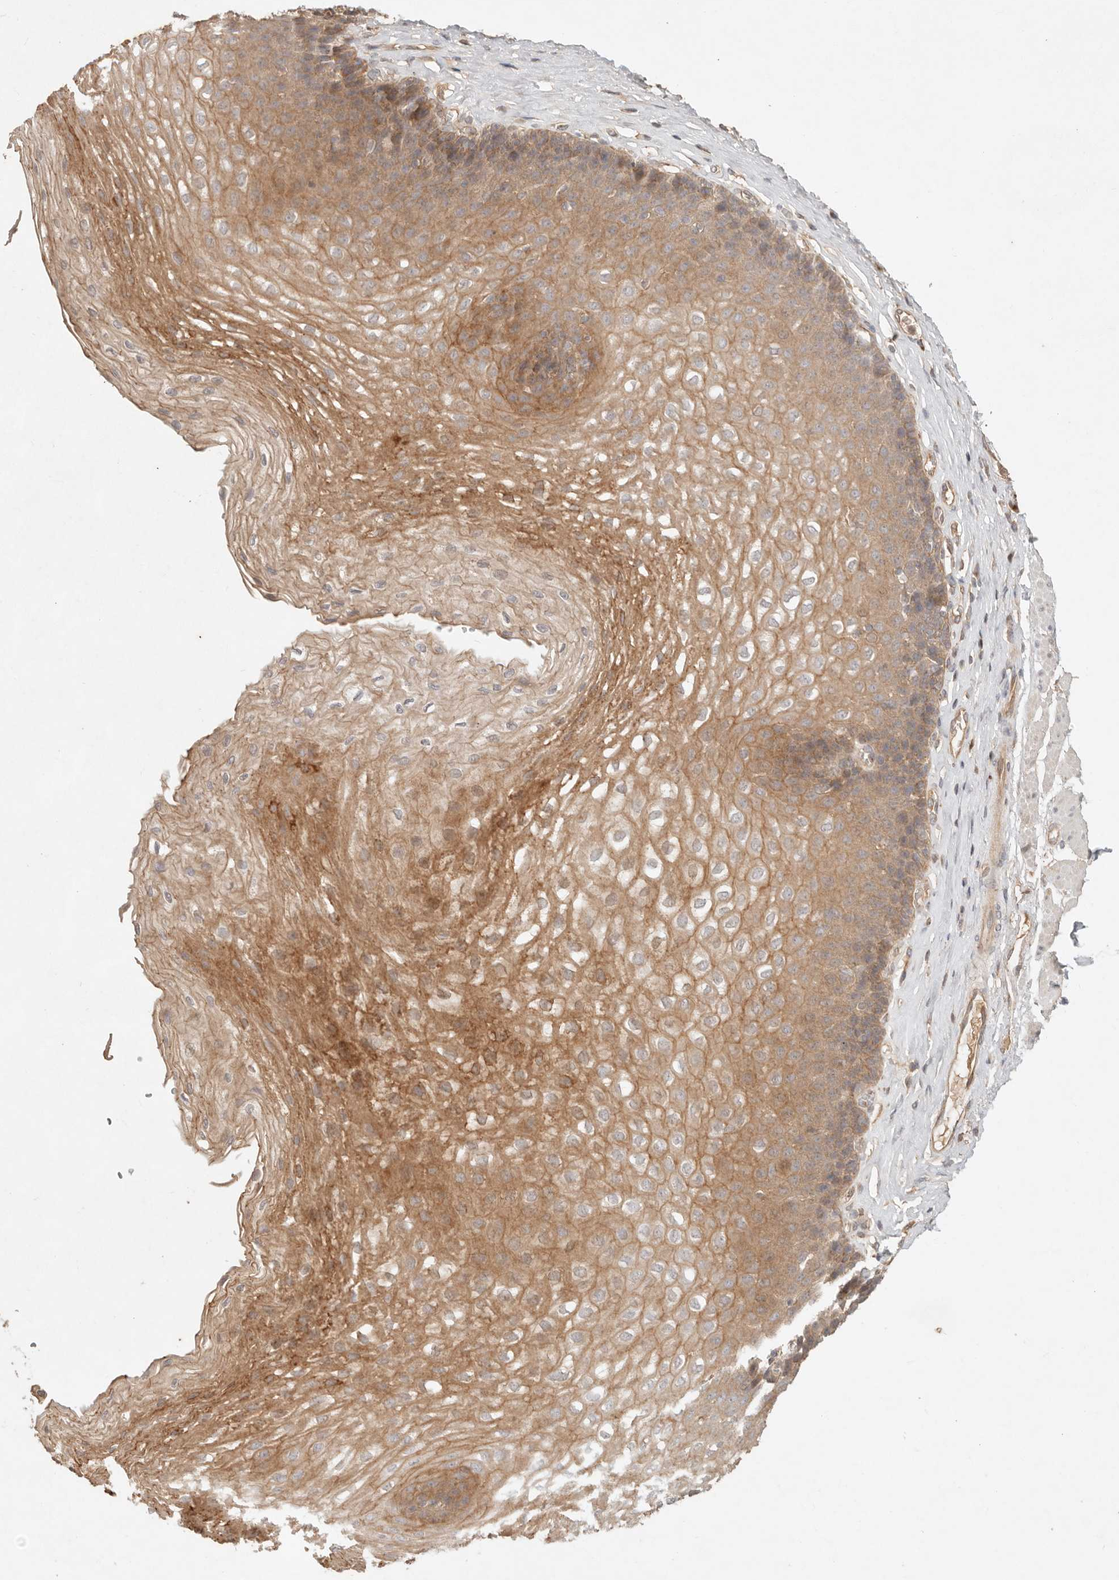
{"staining": {"intensity": "moderate", "quantity": ">75%", "location": "cytoplasmic/membranous"}, "tissue": "esophagus", "cell_type": "Squamous epithelial cells", "image_type": "normal", "snomed": [{"axis": "morphology", "description": "Normal tissue, NOS"}, {"axis": "topography", "description": "Esophagus"}], "caption": "Immunohistochemistry (IHC) image of unremarkable esophagus stained for a protein (brown), which reveals medium levels of moderate cytoplasmic/membranous expression in about >75% of squamous epithelial cells.", "gene": "HECTD3", "patient": {"sex": "female", "age": 66}}